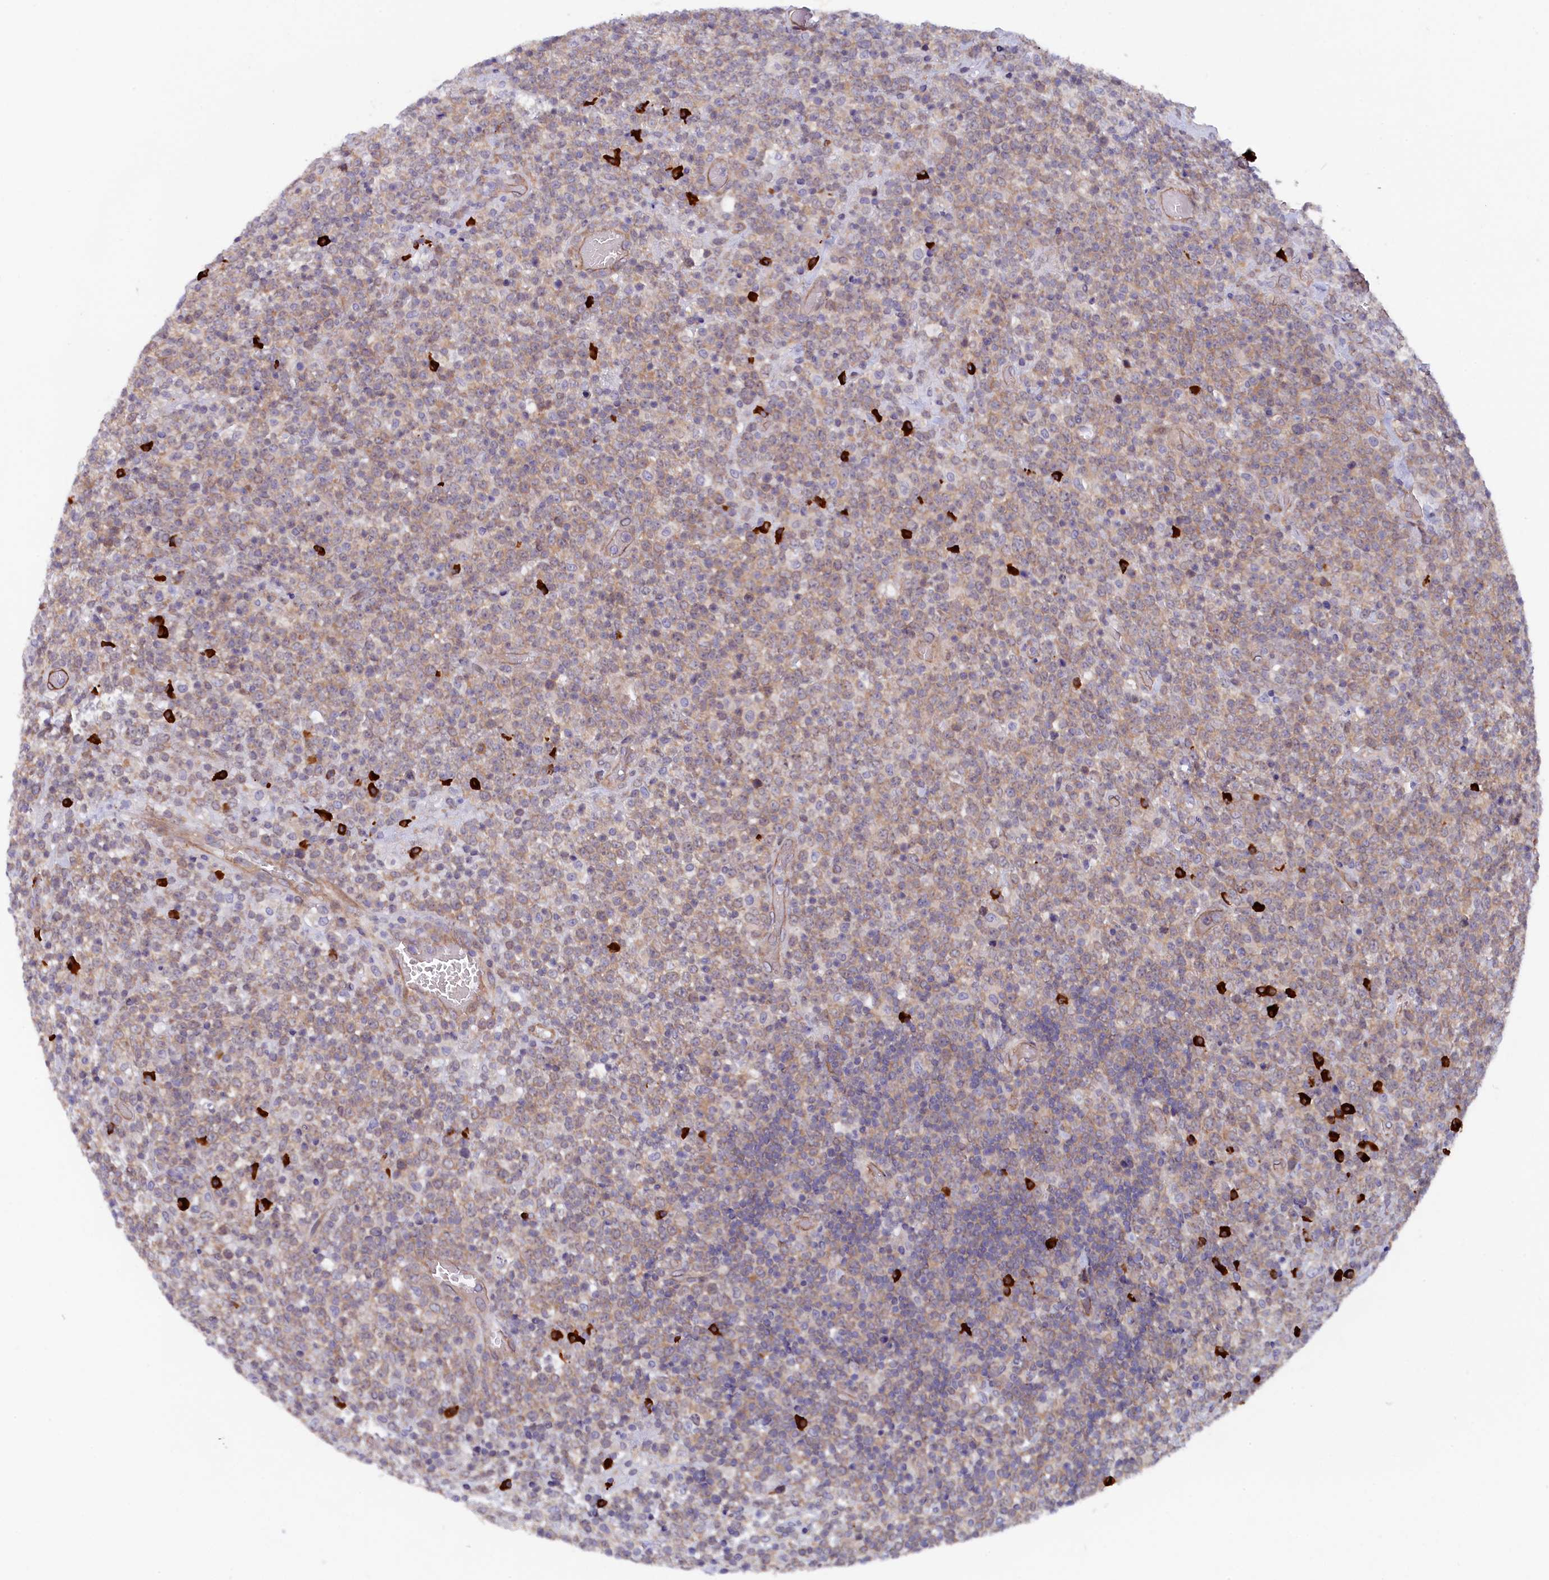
{"staining": {"intensity": "weak", "quantity": ">75%", "location": "cytoplasmic/membranous"}, "tissue": "lymphoma", "cell_type": "Tumor cells", "image_type": "cancer", "snomed": [{"axis": "morphology", "description": "Malignant lymphoma, non-Hodgkin's type, High grade"}, {"axis": "topography", "description": "Colon"}], "caption": "This is a micrograph of immunohistochemistry staining of malignant lymphoma, non-Hodgkin's type (high-grade), which shows weak positivity in the cytoplasmic/membranous of tumor cells.", "gene": "JPT2", "patient": {"sex": "female", "age": 53}}